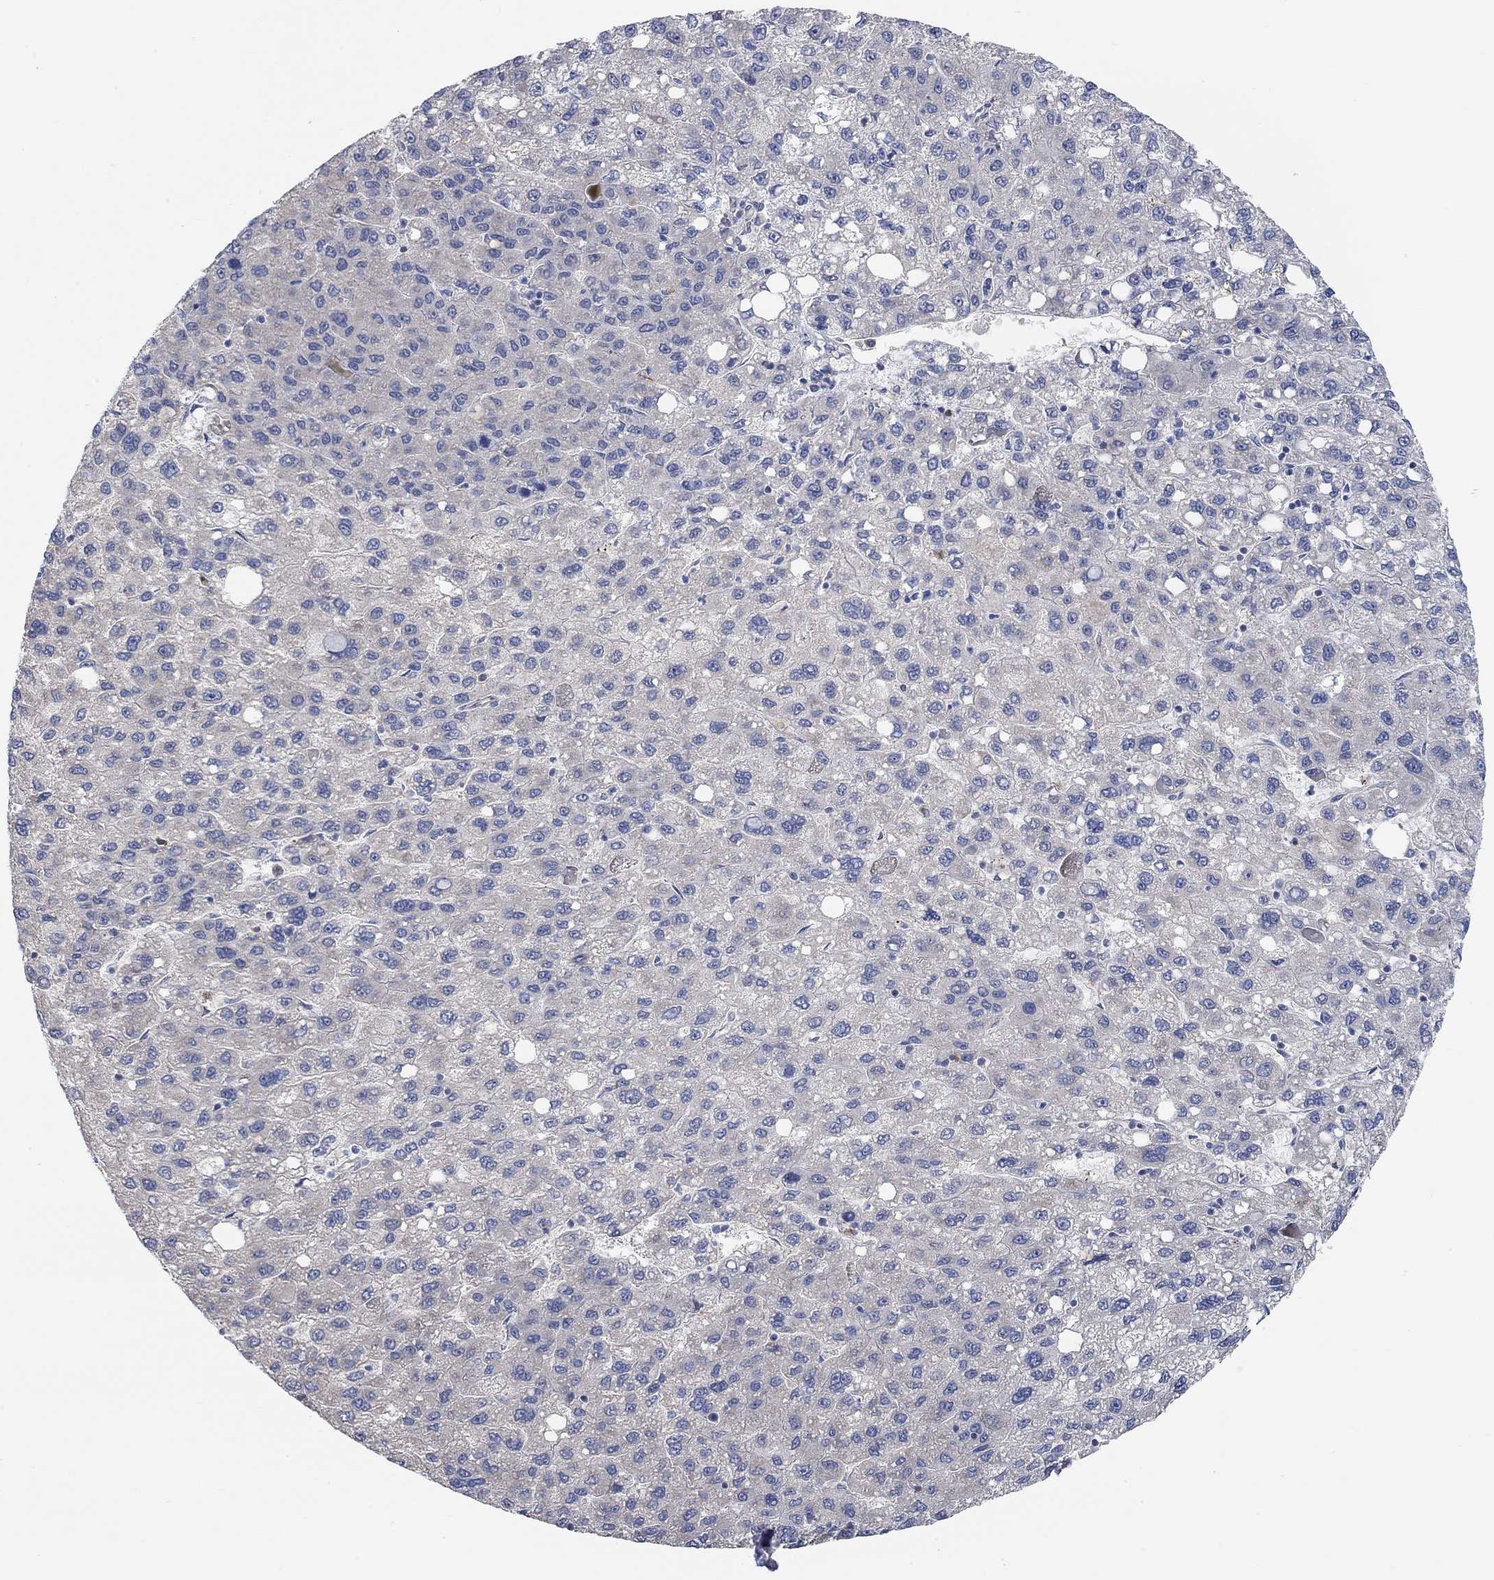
{"staining": {"intensity": "negative", "quantity": "none", "location": "none"}, "tissue": "liver cancer", "cell_type": "Tumor cells", "image_type": "cancer", "snomed": [{"axis": "morphology", "description": "Carcinoma, Hepatocellular, NOS"}, {"axis": "topography", "description": "Liver"}], "caption": "Tumor cells show no significant protein positivity in hepatocellular carcinoma (liver).", "gene": "SYT16", "patient": {"sex": "female", "age": 82}}